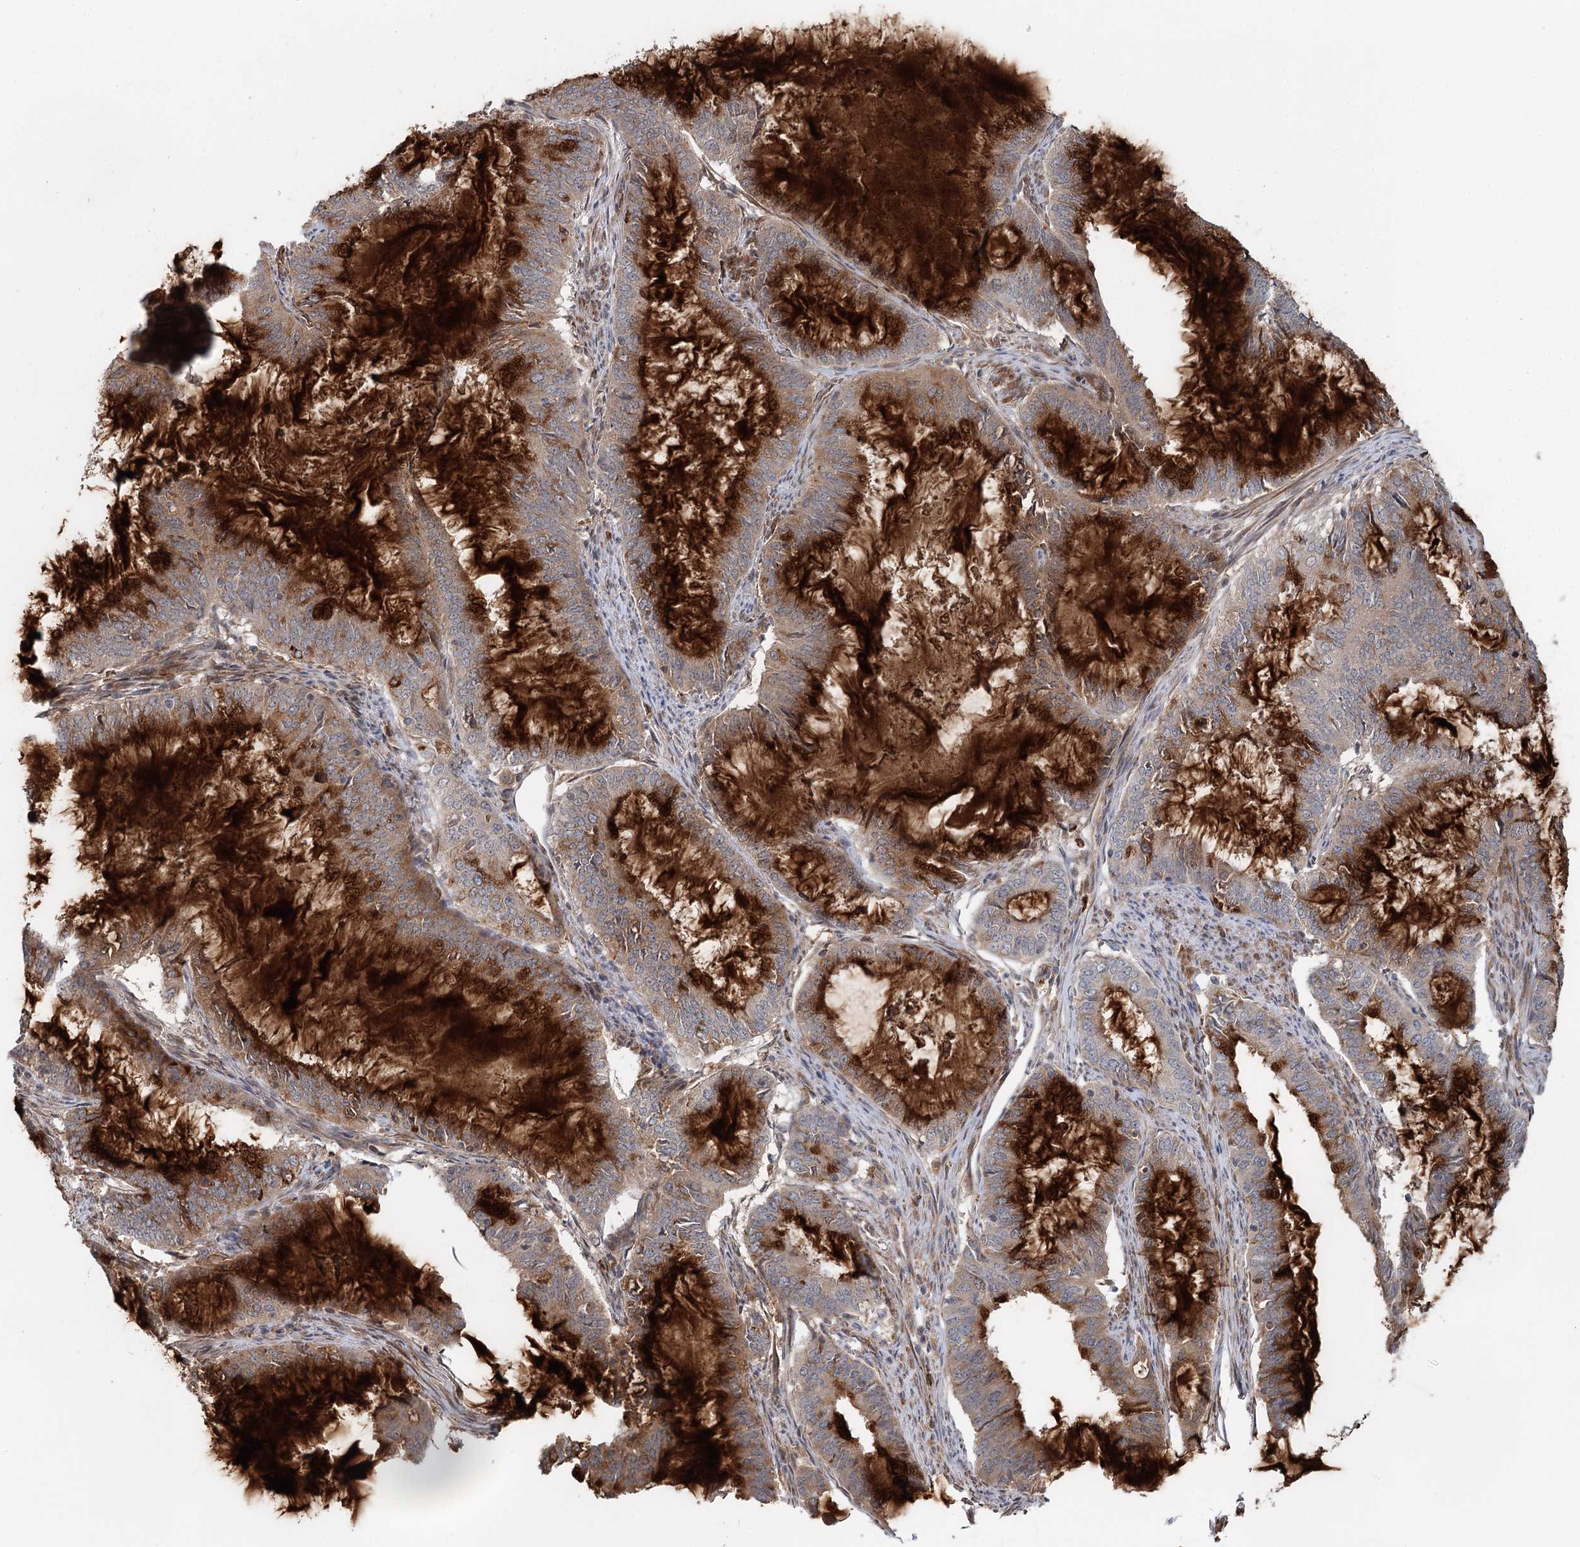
{"staining": {"intensity": "weak", "quantity": "25%-75%", "location": "cytoplasmic/membranous"}, "tissue": "endometrial cancer", "cell_type": "Tumor cells", "image_type": "cancer", "snomed": [{"axis": "morphology", "description": "Adenocarcinoma, NOS"}, {"axis": "topography", "description": "Endometrium"}], "caption": "There is low levels of weak cytoplasmic/membranous expression in tumor cells of endometrial cancer, as demonstrated by immunohistochemical staining (brown color).", "gene": "RNF111", "patient": {"sex": "female", "age": 51}}